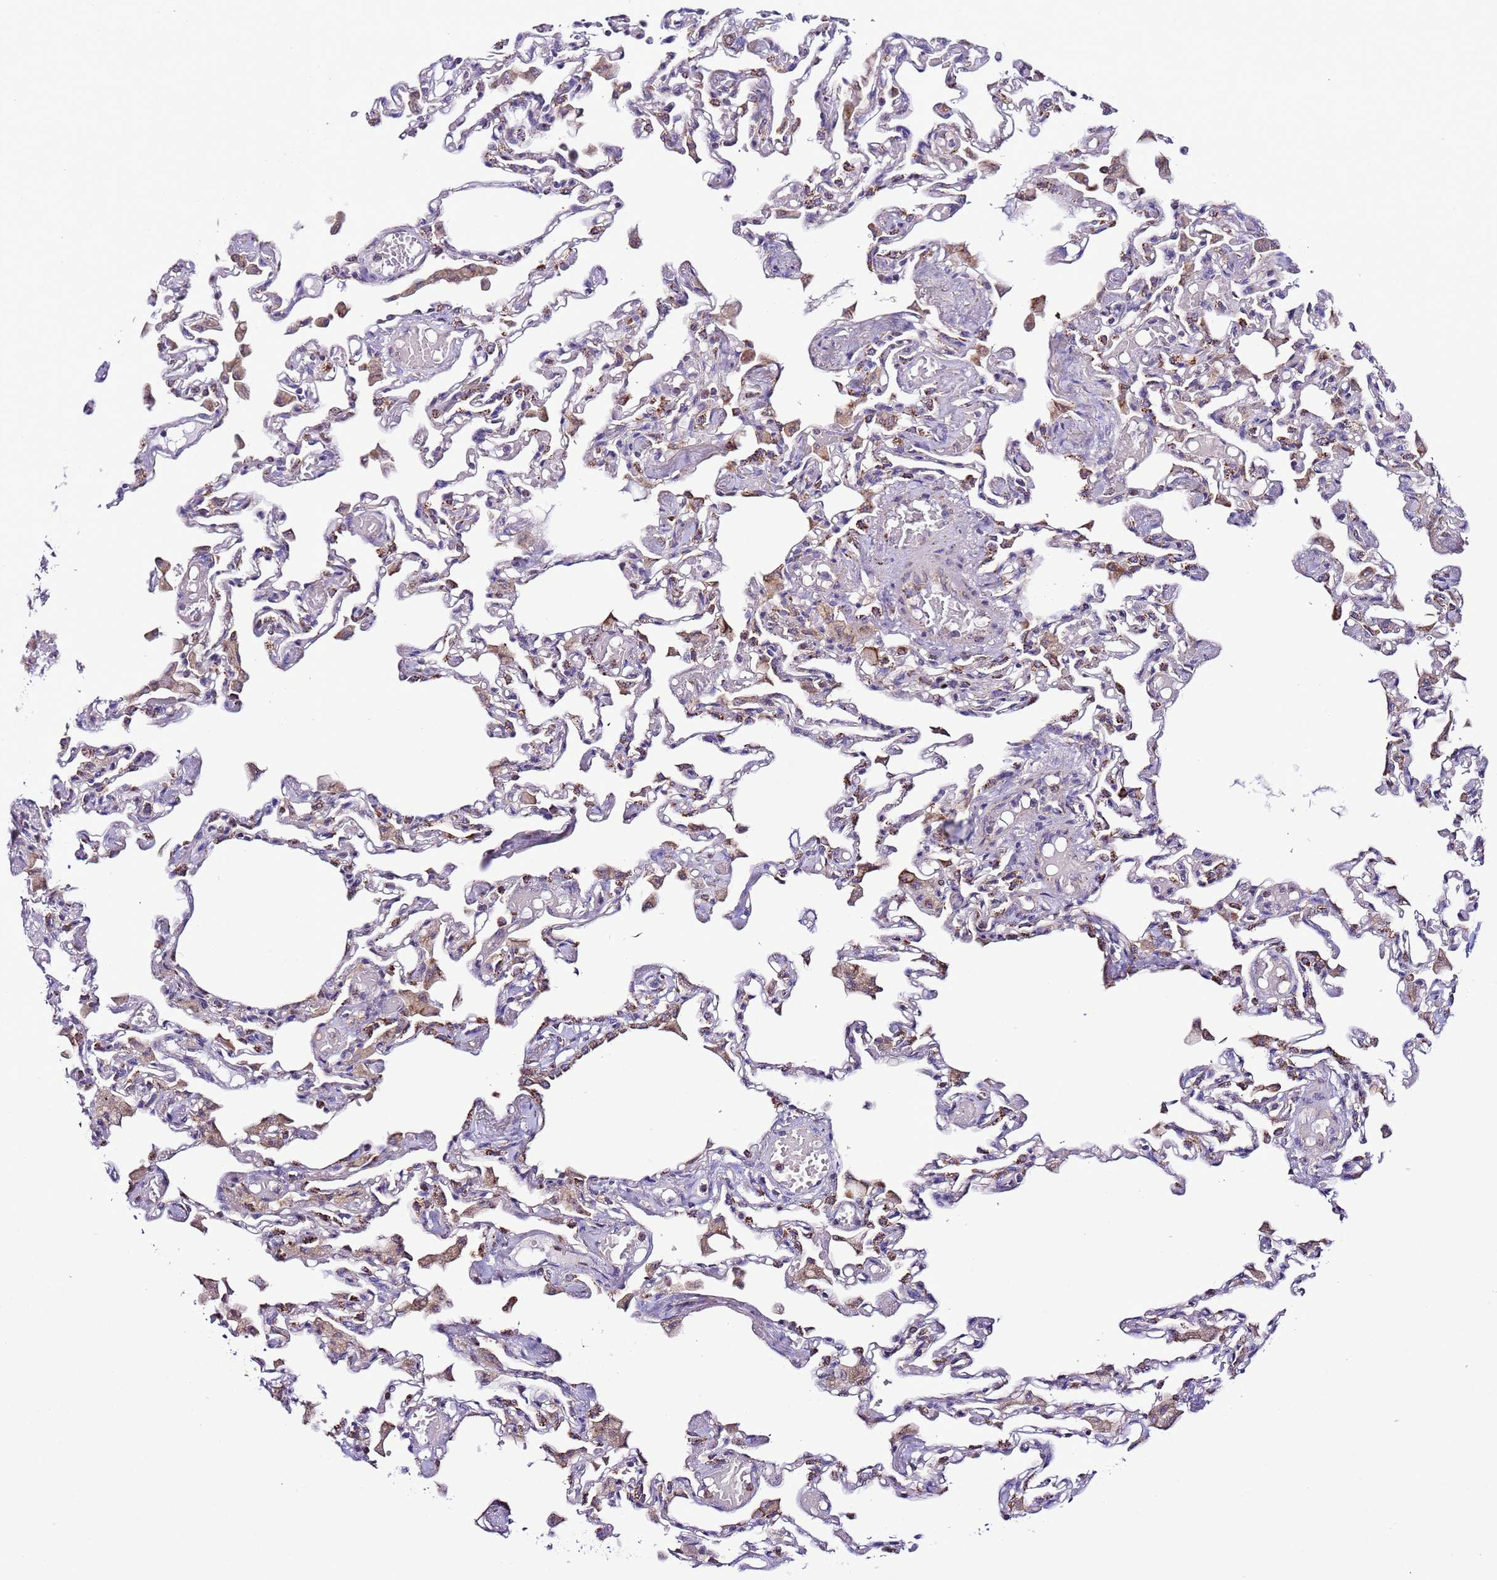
{"staining": {"intensity": "weak", "quantity": "<25%", "location": "cytoplasmic/membranous"}, "tissue": "lung", "cell_type": "Alveolar cells", "image_type": "normal", "snomed": [{"axis": "morphology", "description": "Normal tissue, NOS"}, {"axis": "topography", "description": "Bronchus"}, {"axis": "topography", "description": "Lung"}], "caption": "DAB immunohistochemical staining of normal lung displays no significant expression in alveolar cells.", "gene": "UEVLD", "patient": {"sex": "female", "age": 49}}